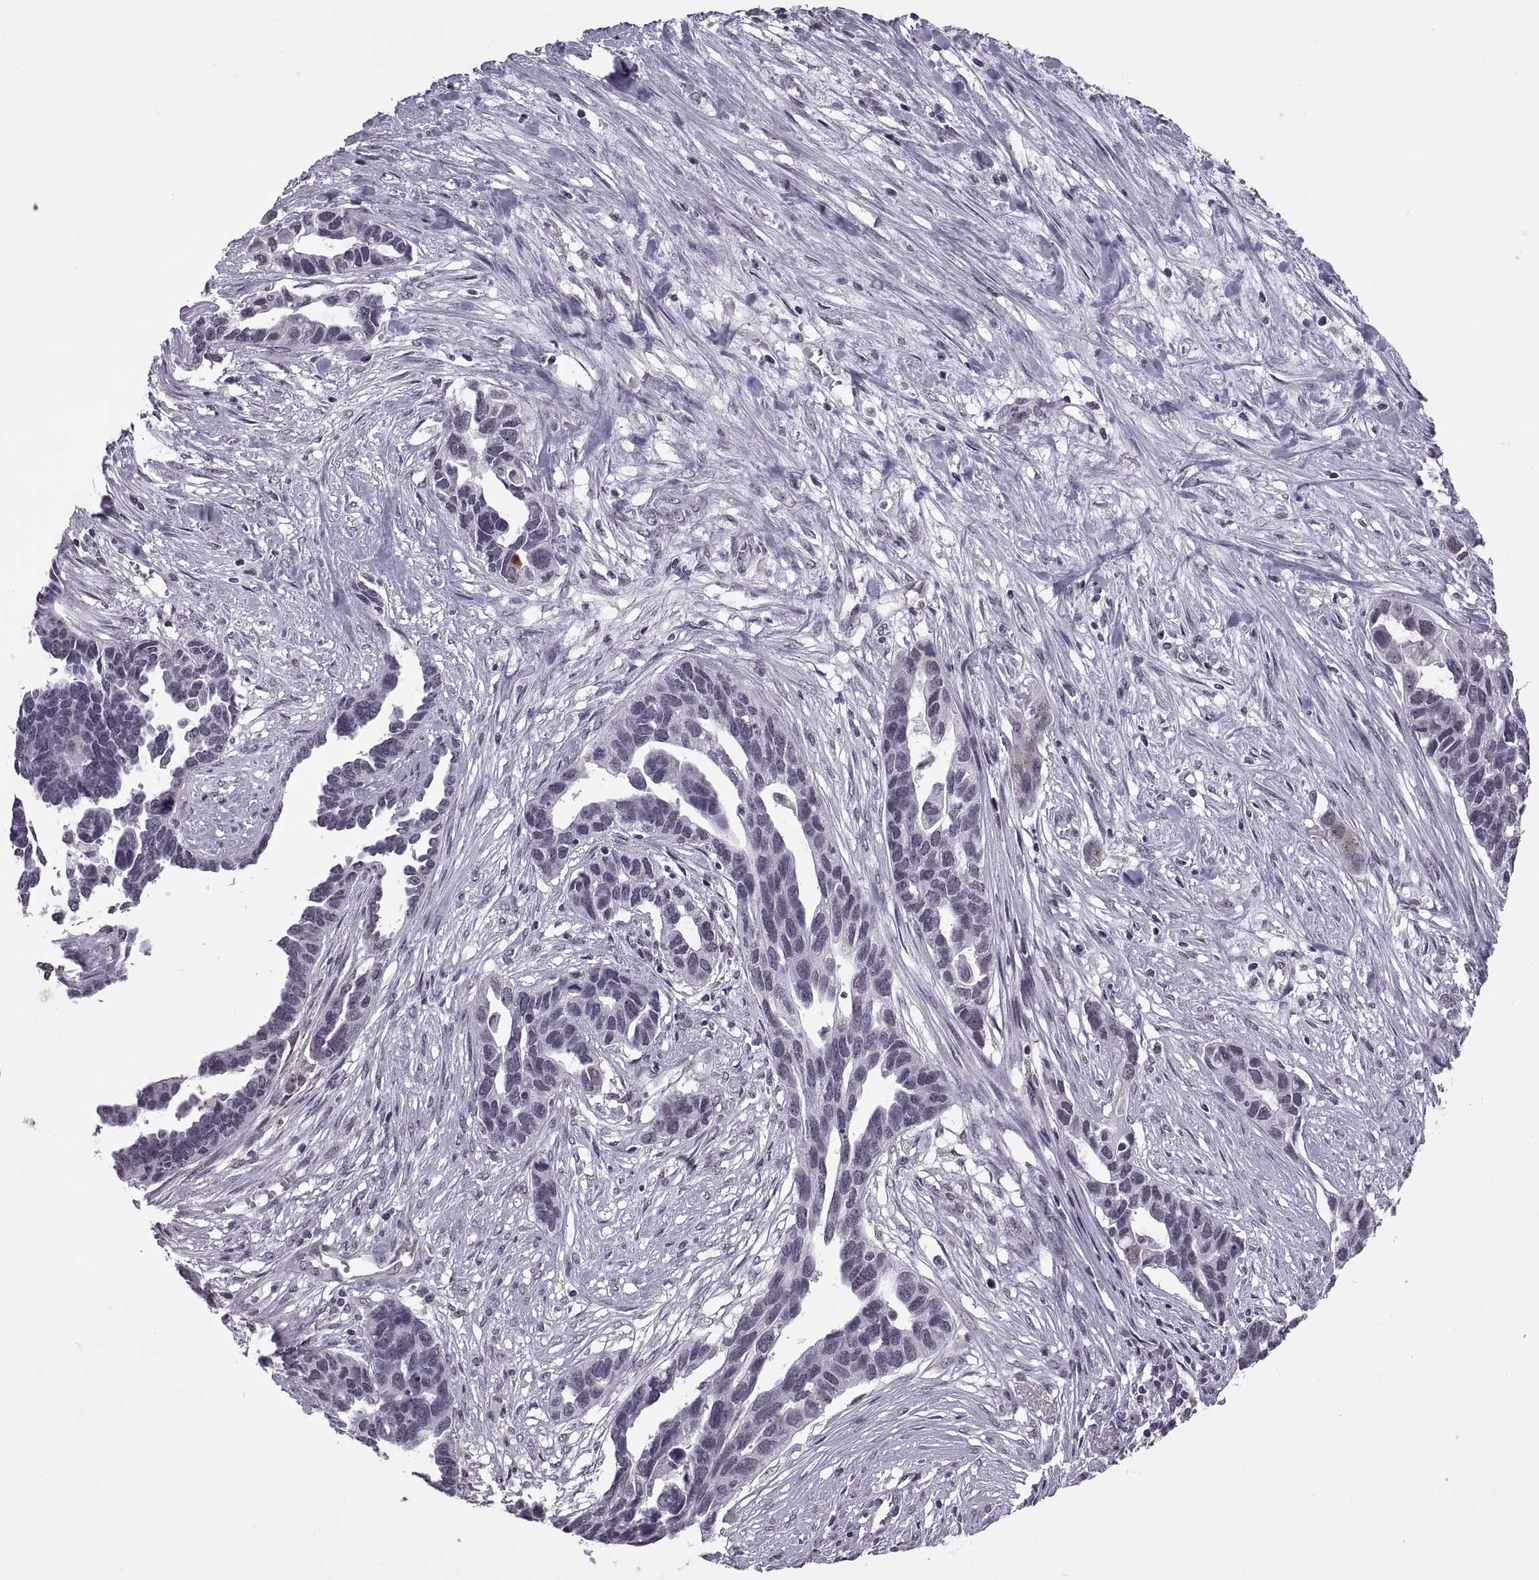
{"staining": {"intensity": "negative", "quantity": "none", "location": "none"}, "tissue": "ovarian cancer", "cell_type": "Tumor cells", "image_type": "cancer", "snomed": [{"axis": "morphology", "description": "Cystadenocarcinoma, serous, NOS"}, {"axis": "topography", "description": "Ovary"}], "caption": "Ovarian cancer (serous cystadenocarcinoma) was stained to show a protein in brown. There is no significant positivity in tumor cells.", "gene": "OTP", "patient": {"sex": "female", "age": 54}}